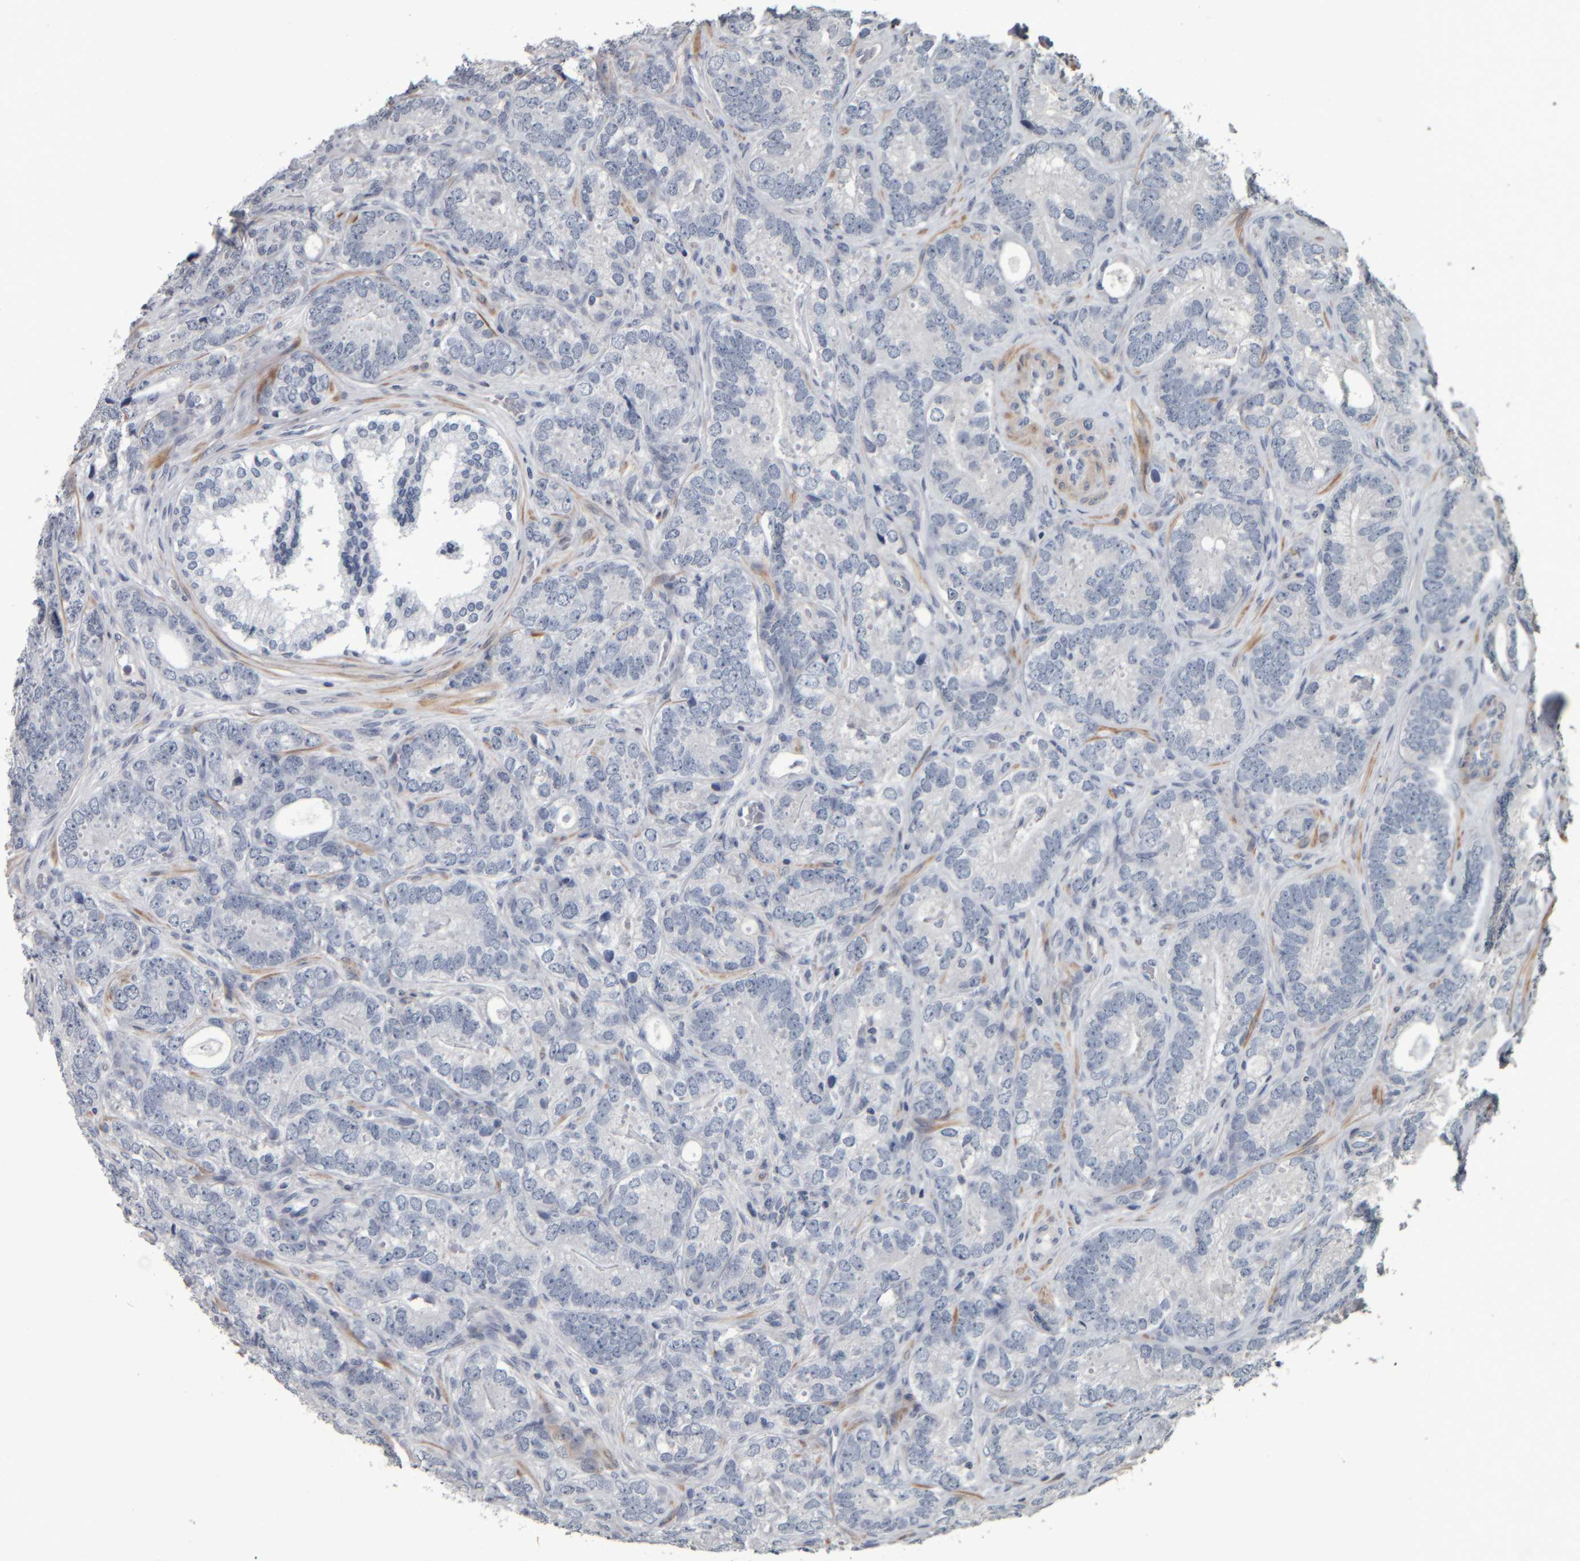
{"staining": {"intensity": "negative", "quantity": "none", "location": "none"}, "tissue": "prostate cancer", "cell_type": "Tumor cells", "image_type": "cancer", "snomed": [{"axis": "morphology", "description": "Adenocarcinoma, High grade"}, {"axis": "topography", "description": "Prostate"}], "caption": "Immunohistochemistry (IHC) of high-grade adenocarcinoma (prostate) displays no expression in tumor cells.", "gene": "CAVIN4", "patient": {"sex": "male", "age": 56}}